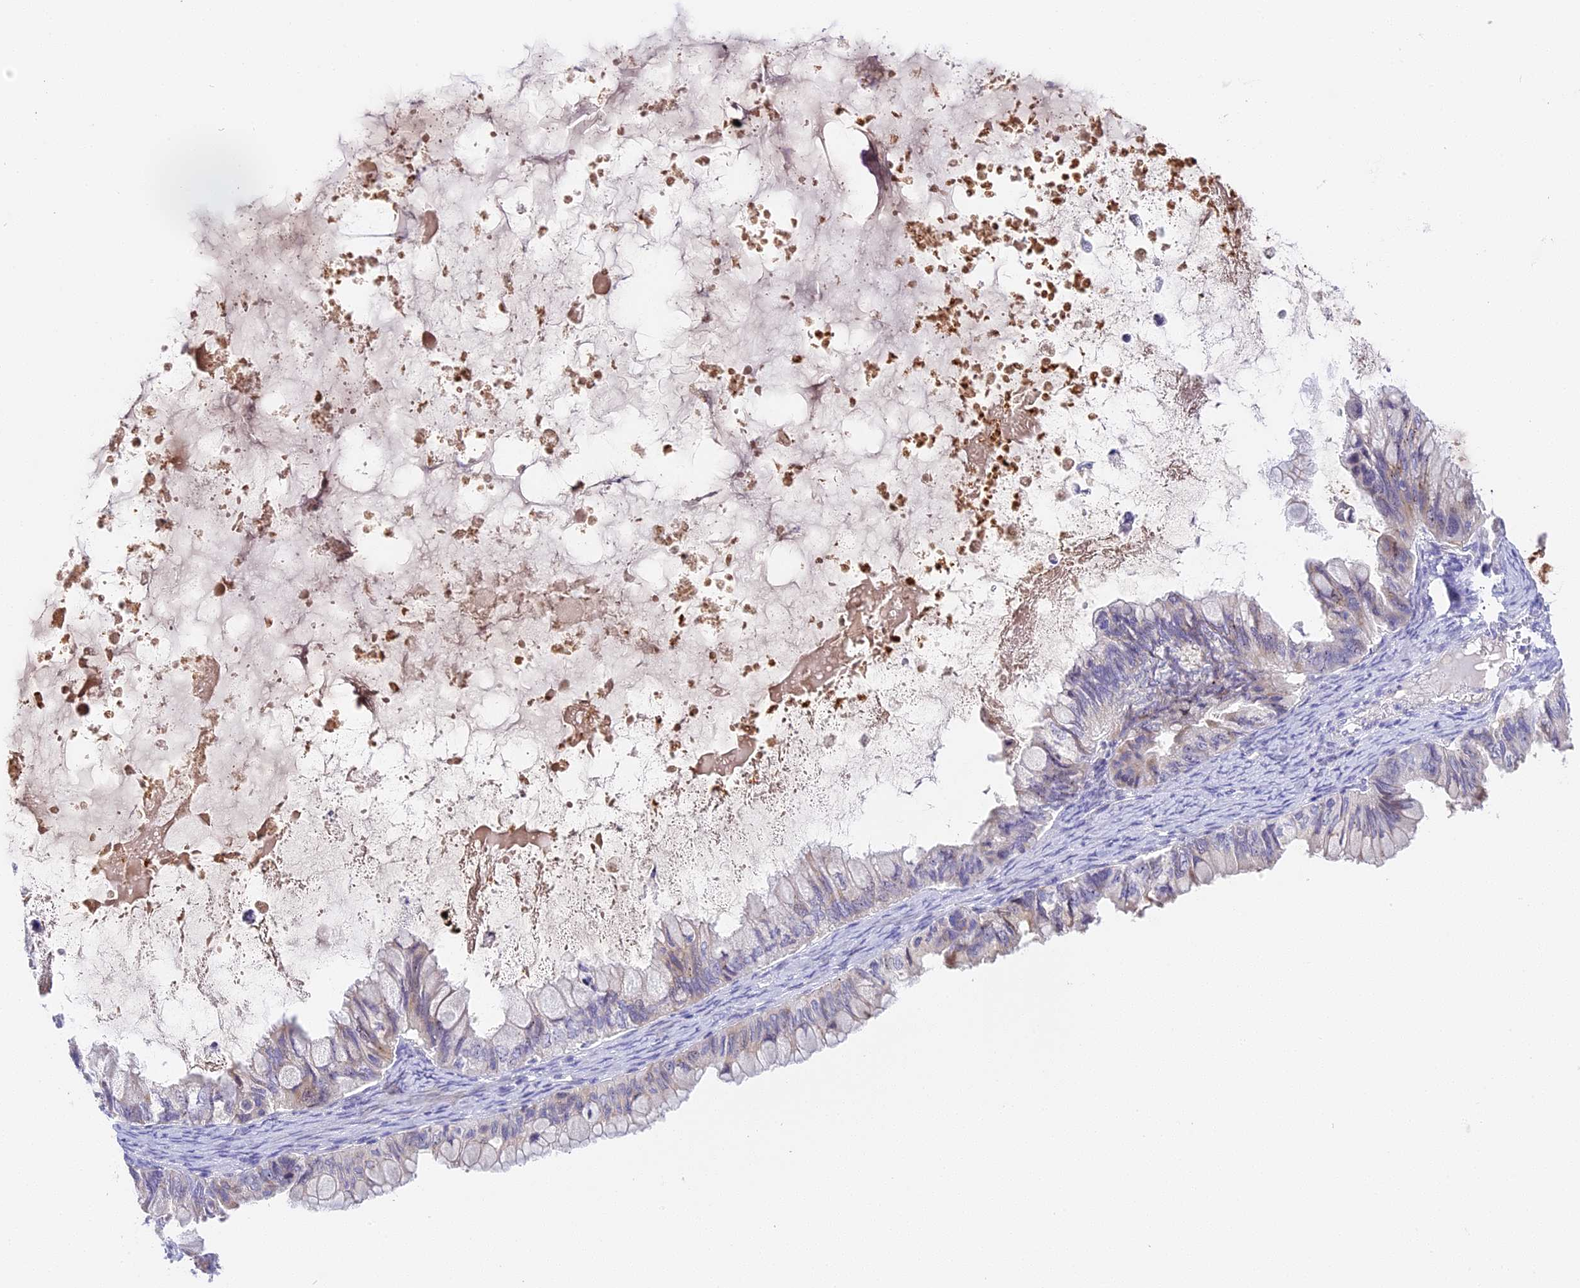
{"staining": {"intensity": "negative", "quantity": "none", "location": "none"}, "tissue": "ovarian cancer", "cell_type": "Tumor cells", "image_type": "cancer", "snomed": [{"axis": "morphology", "description": "Cystadenocarcinoma, mucinous, NOS"}, {"axis": "topography", "description": "Ovary"}], "caption": "IHC of ovarian cancer shows no positivity in tumor cells.", "gene": "RAD51", "patient": {"sex": "female", "age": 80}}